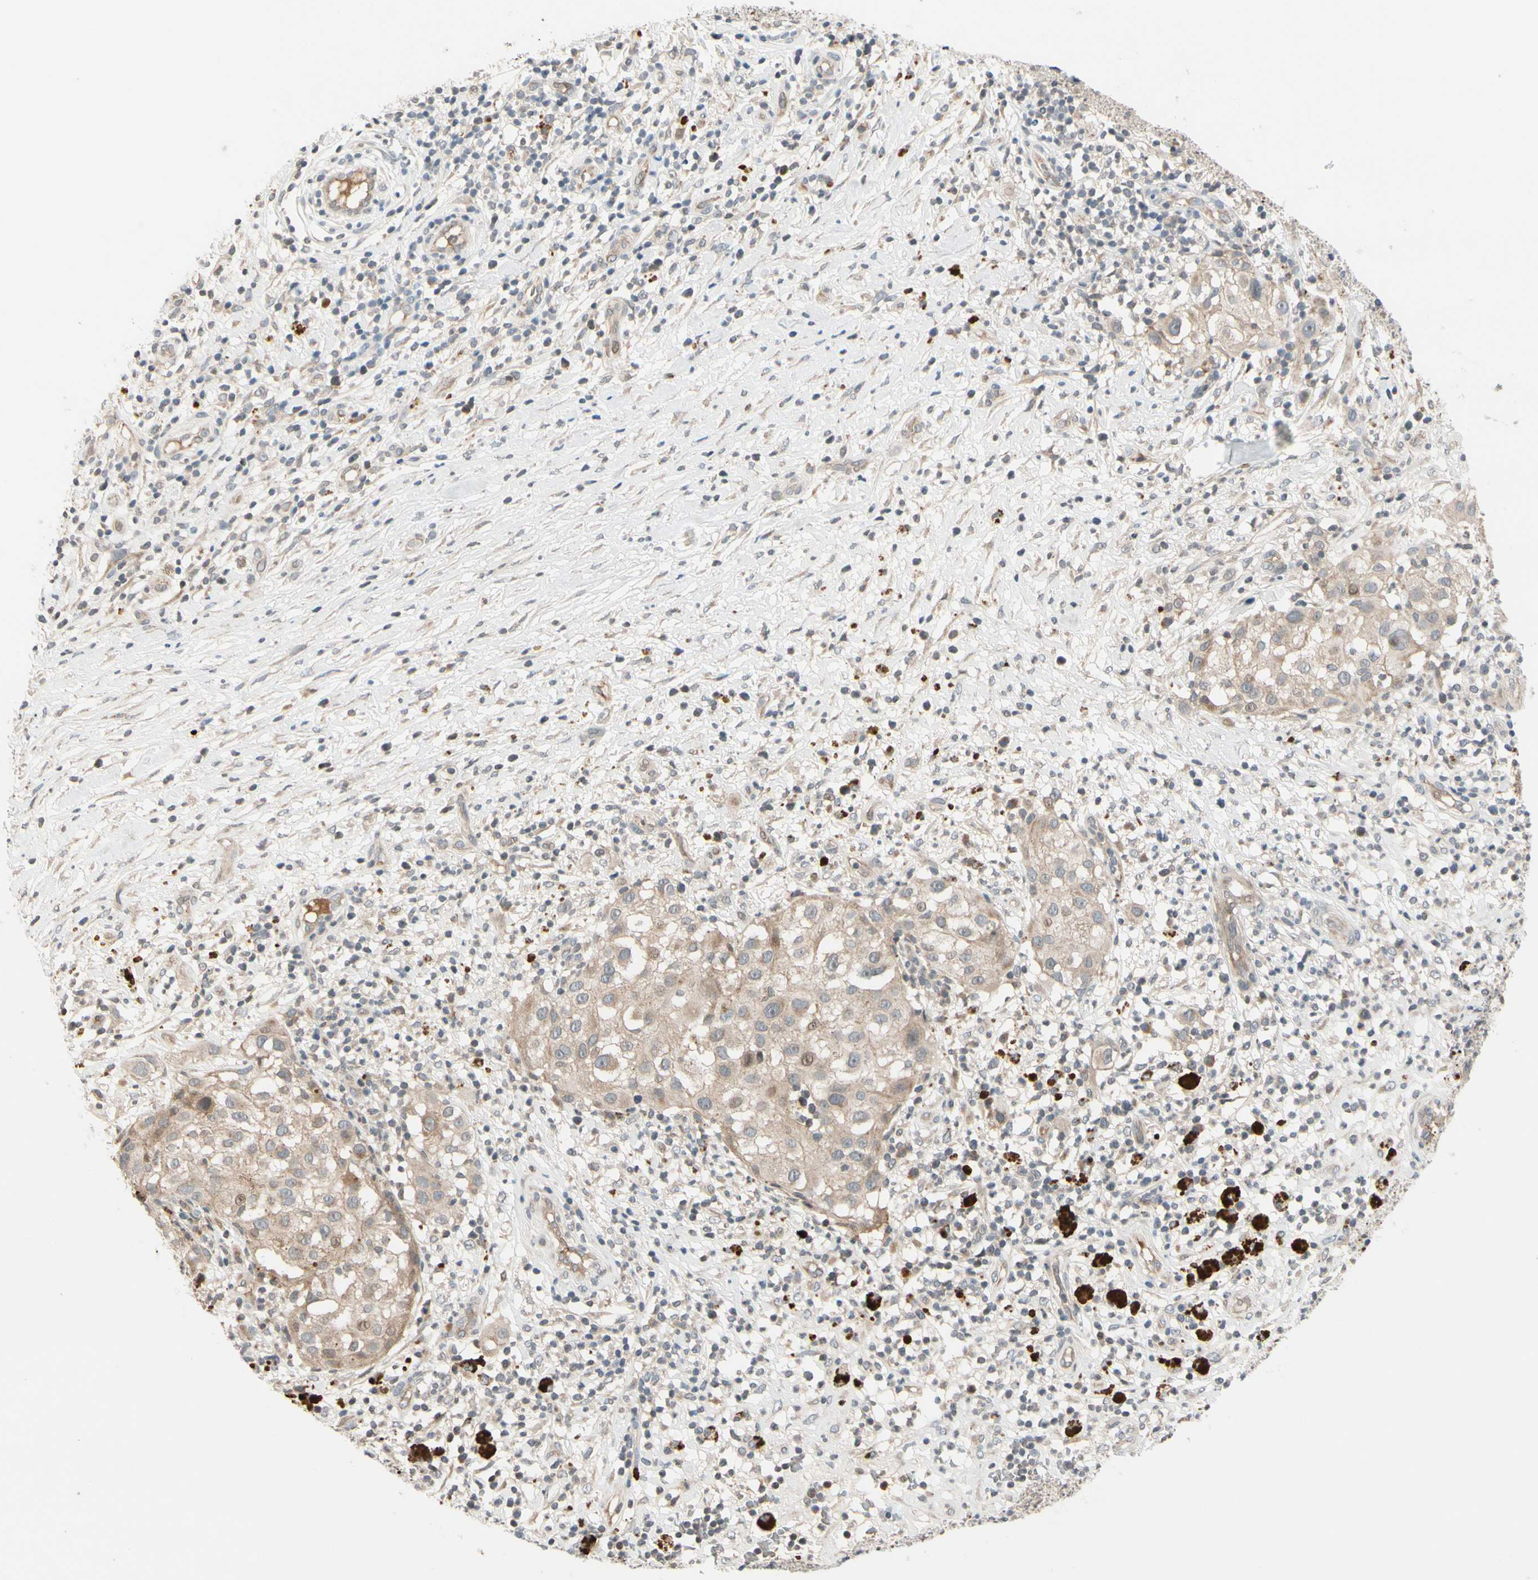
{"staining": {"intensity": "weak", "quantity": ">75%", "location": "cytoplasmic/membranous"}, "tissue": "melanoma", "cell_type": "Tumor cells", "image_type": "cancer", "snomed": [{"axis": "morphology", "description": "Necrosis, NOS"}, {"axis": "morphology", "description": "Malignant melanoma, NOS"}, {"axis": "topography", "description": "Skin"}], "caption": "Malignant melanoma stained with IHC displays weak cytoplasmic/membranous expression in approximately >75% of tumor cells.", "gene": "FGF10", "patient": {"sex": "female", "age": 87}}